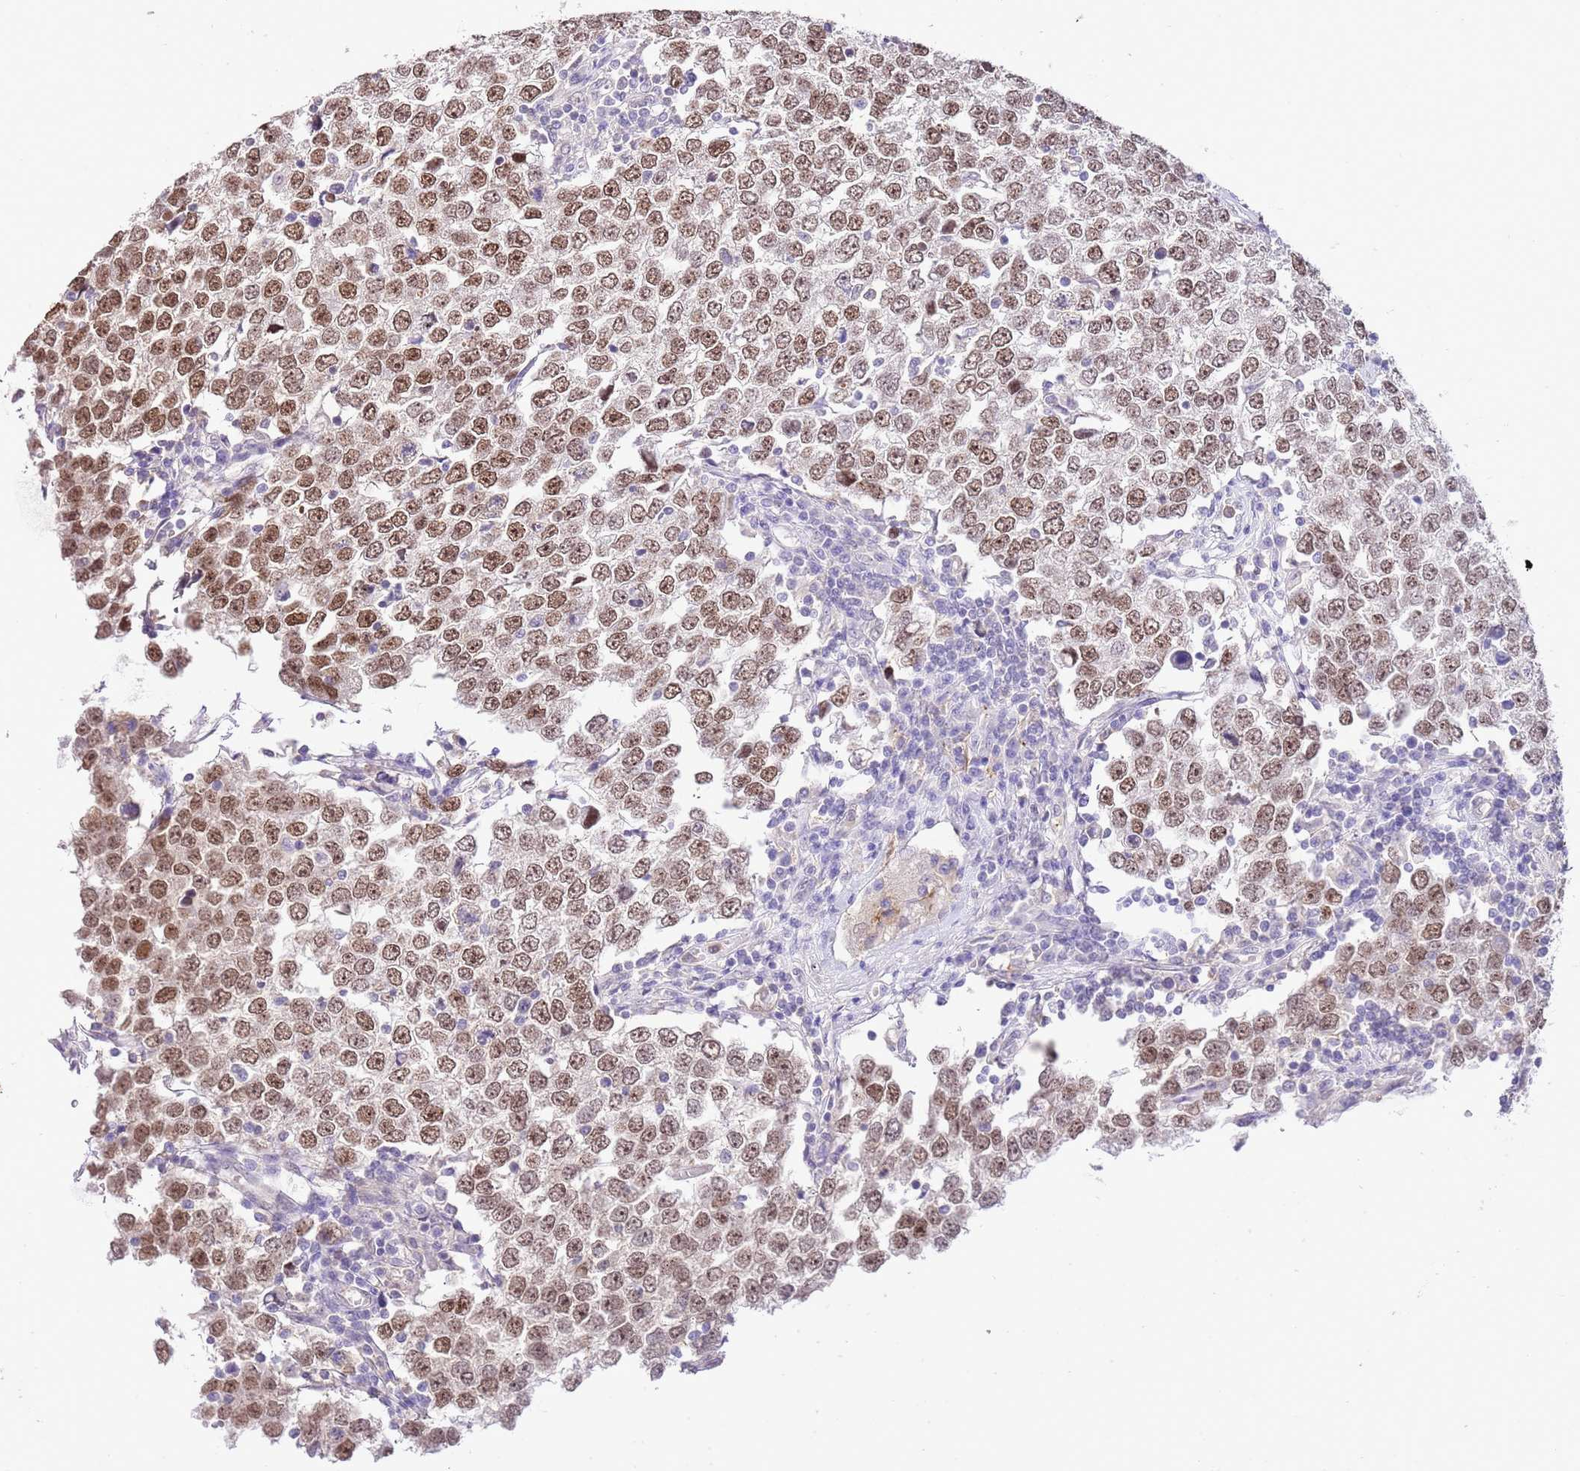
{"staining": {"intensity": "moderate", "quantity": ">75%", "location": "nuclear"}, "tissue": "testis cancer", "cell_type": "Tumor cells", "image_type": "cancer", "snomed": [{"axis": "morphology", "description": "Seminoma, NOS"}, {"axis": "morphology", "description": "Carcinoma, Embryonal, NOS"}, {"axis": "topography", "description": "Testis"}], "caption": "Human testis cancer (embryonal carcinoma) stained with a protein marker exhibits moderate staining in tumor cells.", "gene": "IZUMO4", "patient": {"sex": "male", "age": 28}}